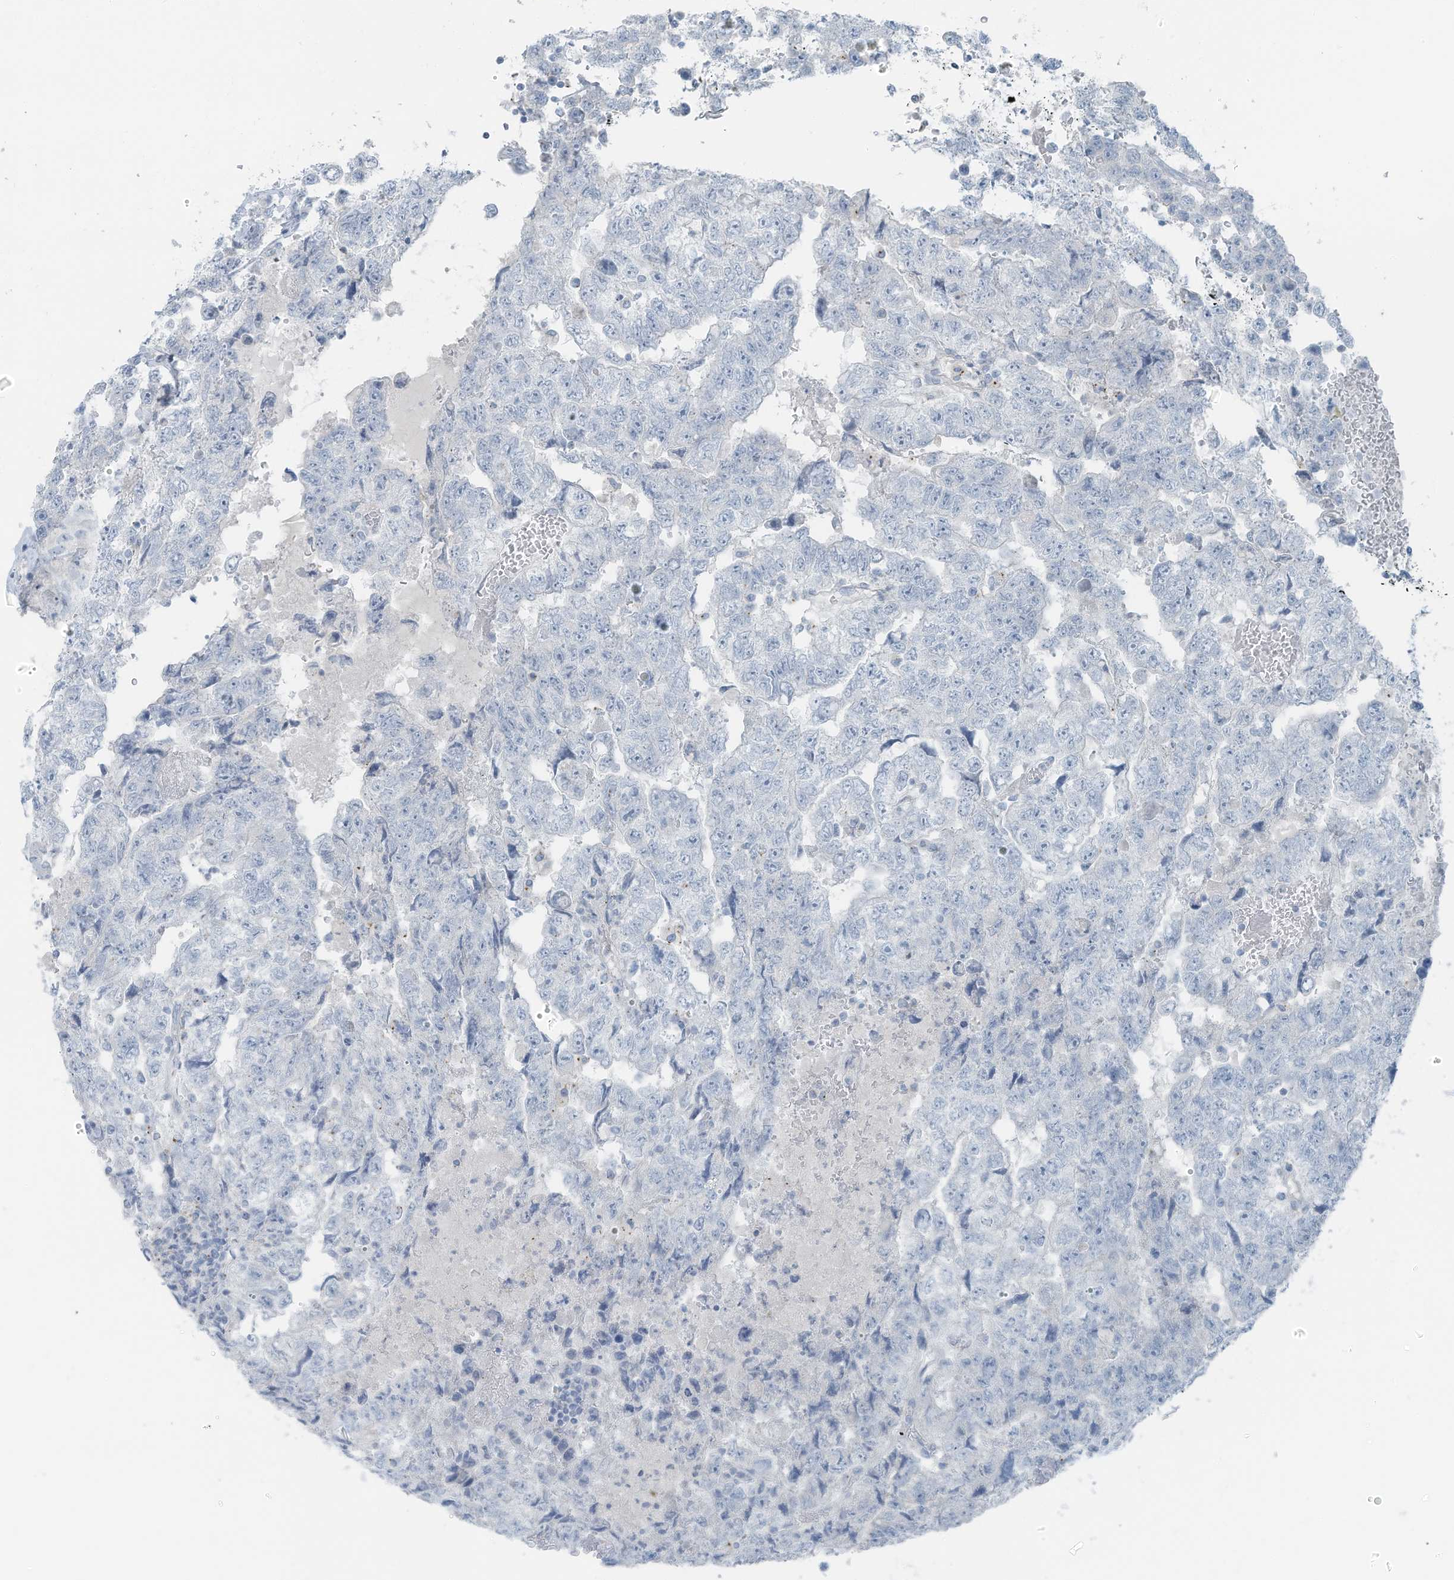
{"staining": {"intensity": "negative", "quantity": "none", "location": "none"}, "tissue": "testis cancer", "cell_type": "Tumor cells", "image_type": "cancer", "snomed": [{"axis": "morphology", "description": "Carcinoma, Embryonal, NOS"}, {"axis": "topography", "description": "Testis"}], "caption": "Protein analysis of testis cancer (embryonal carcinoma) exhibits no significant expression in tumor cells. The staining was performed using DAB (3,3'-diaminobenzidine) to visualize the protein expression in brown, while the nuclei were stained in blue with hematoxylin (Magnification: 20x).", "gene": "SLC25A43", "patient": {"sex": "male", "age": 36}}